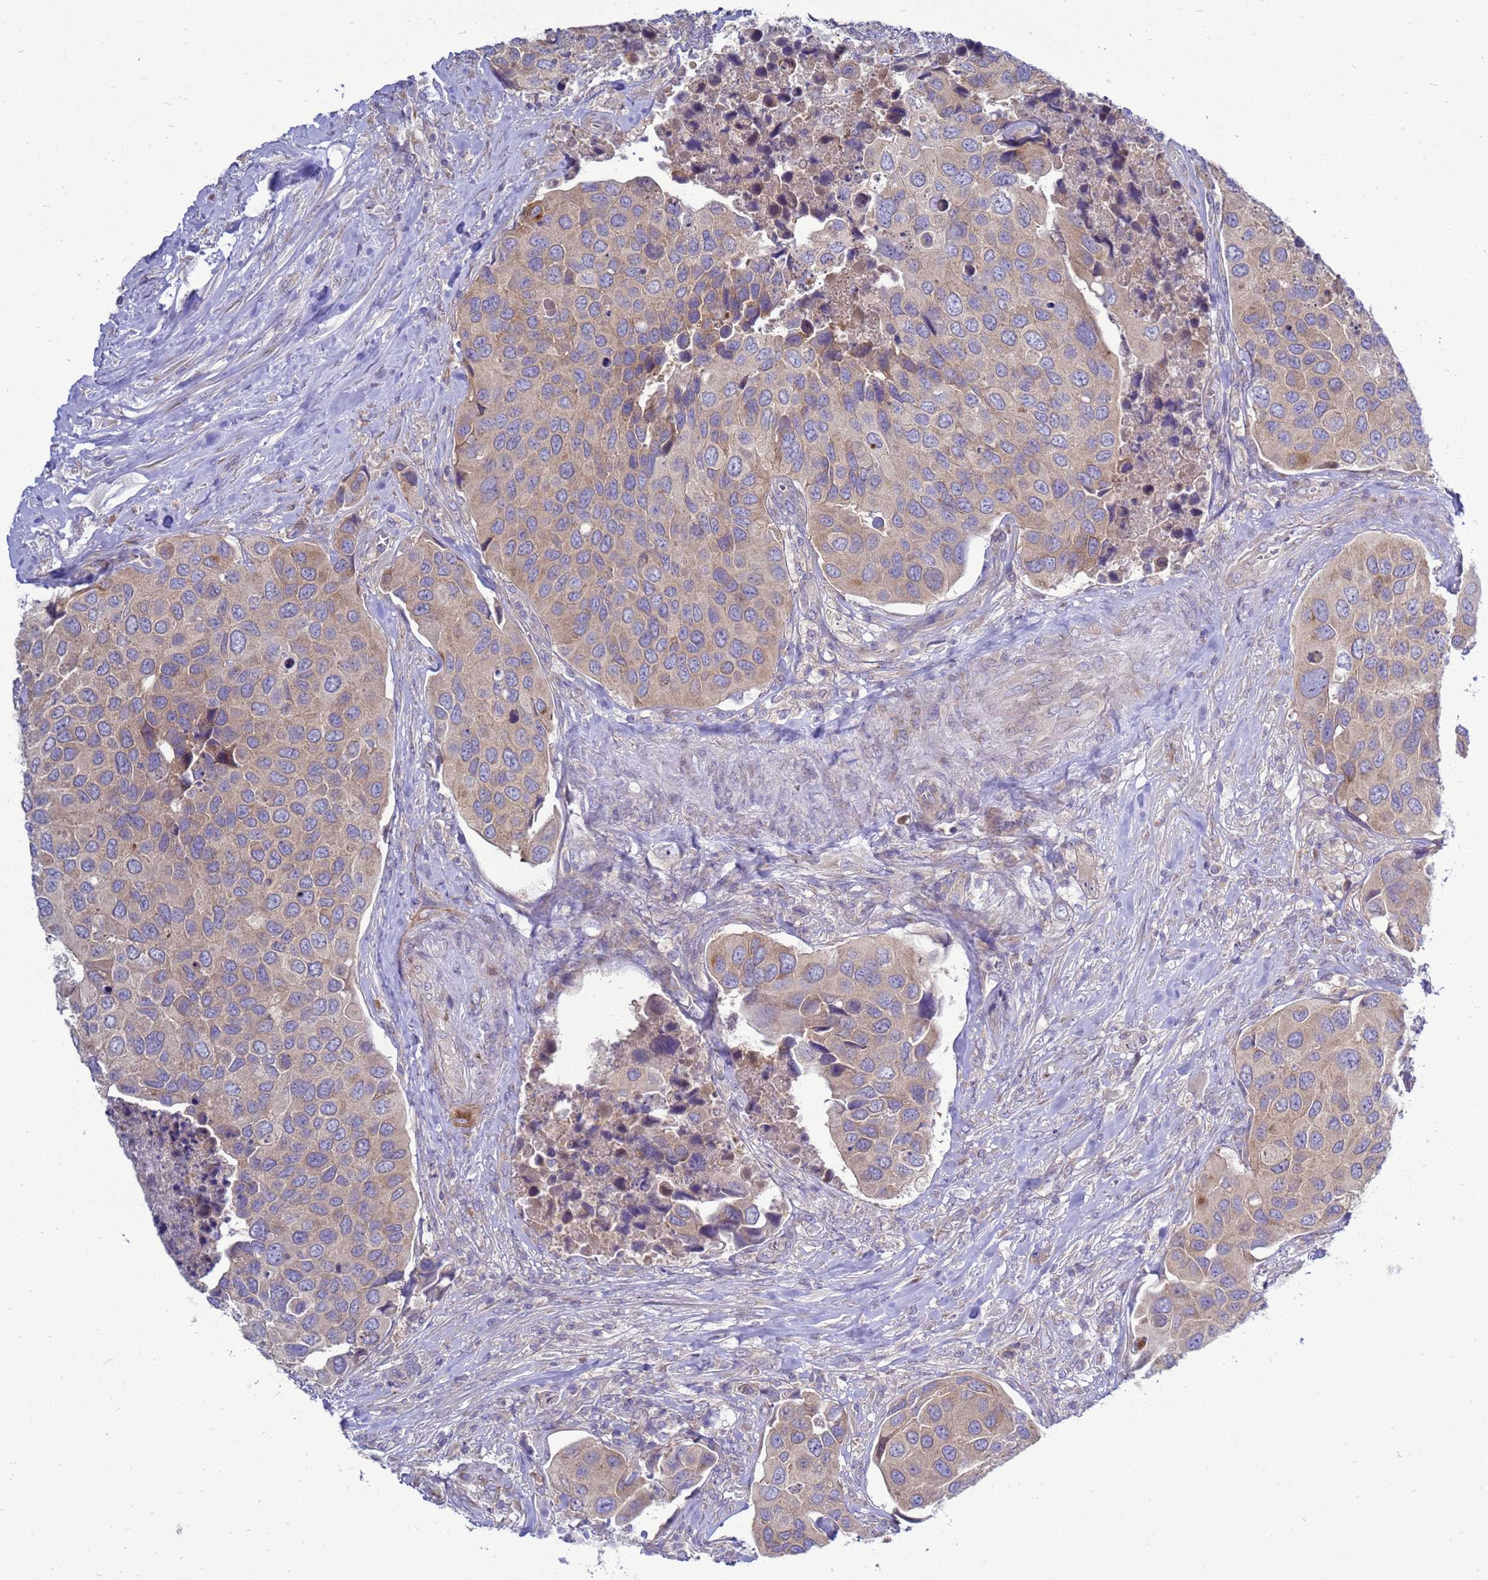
{"staining": {"intensity": "weak", "quantity": "25%-75%", "location": "cytoplasmic/membranous"}, "tissue": "urothelial cancer", "cell_type": "Tumor cells", "image_type": "cancer", "snomed": [{"axis": "morphology", "description": "Urothelial carcinoma, High grade"}, {"axis": "topography", "description": "Urinary bladder"}], "caption": "IHC staining of urothelial cancer, which demonstrates low levels of weak cytoplasmic/membranous staining in about 25%-75% of tumor cells indicating weak cytoplasmic/membranous protein expression. The staining was performed using DAB (3,3'-diaminobenzidine) (brown) for protein detection and nuclei were counterstained in hematoxylin (blue).", "gene": "MON1B", "patient": {"sex": "male", "age": 74}}